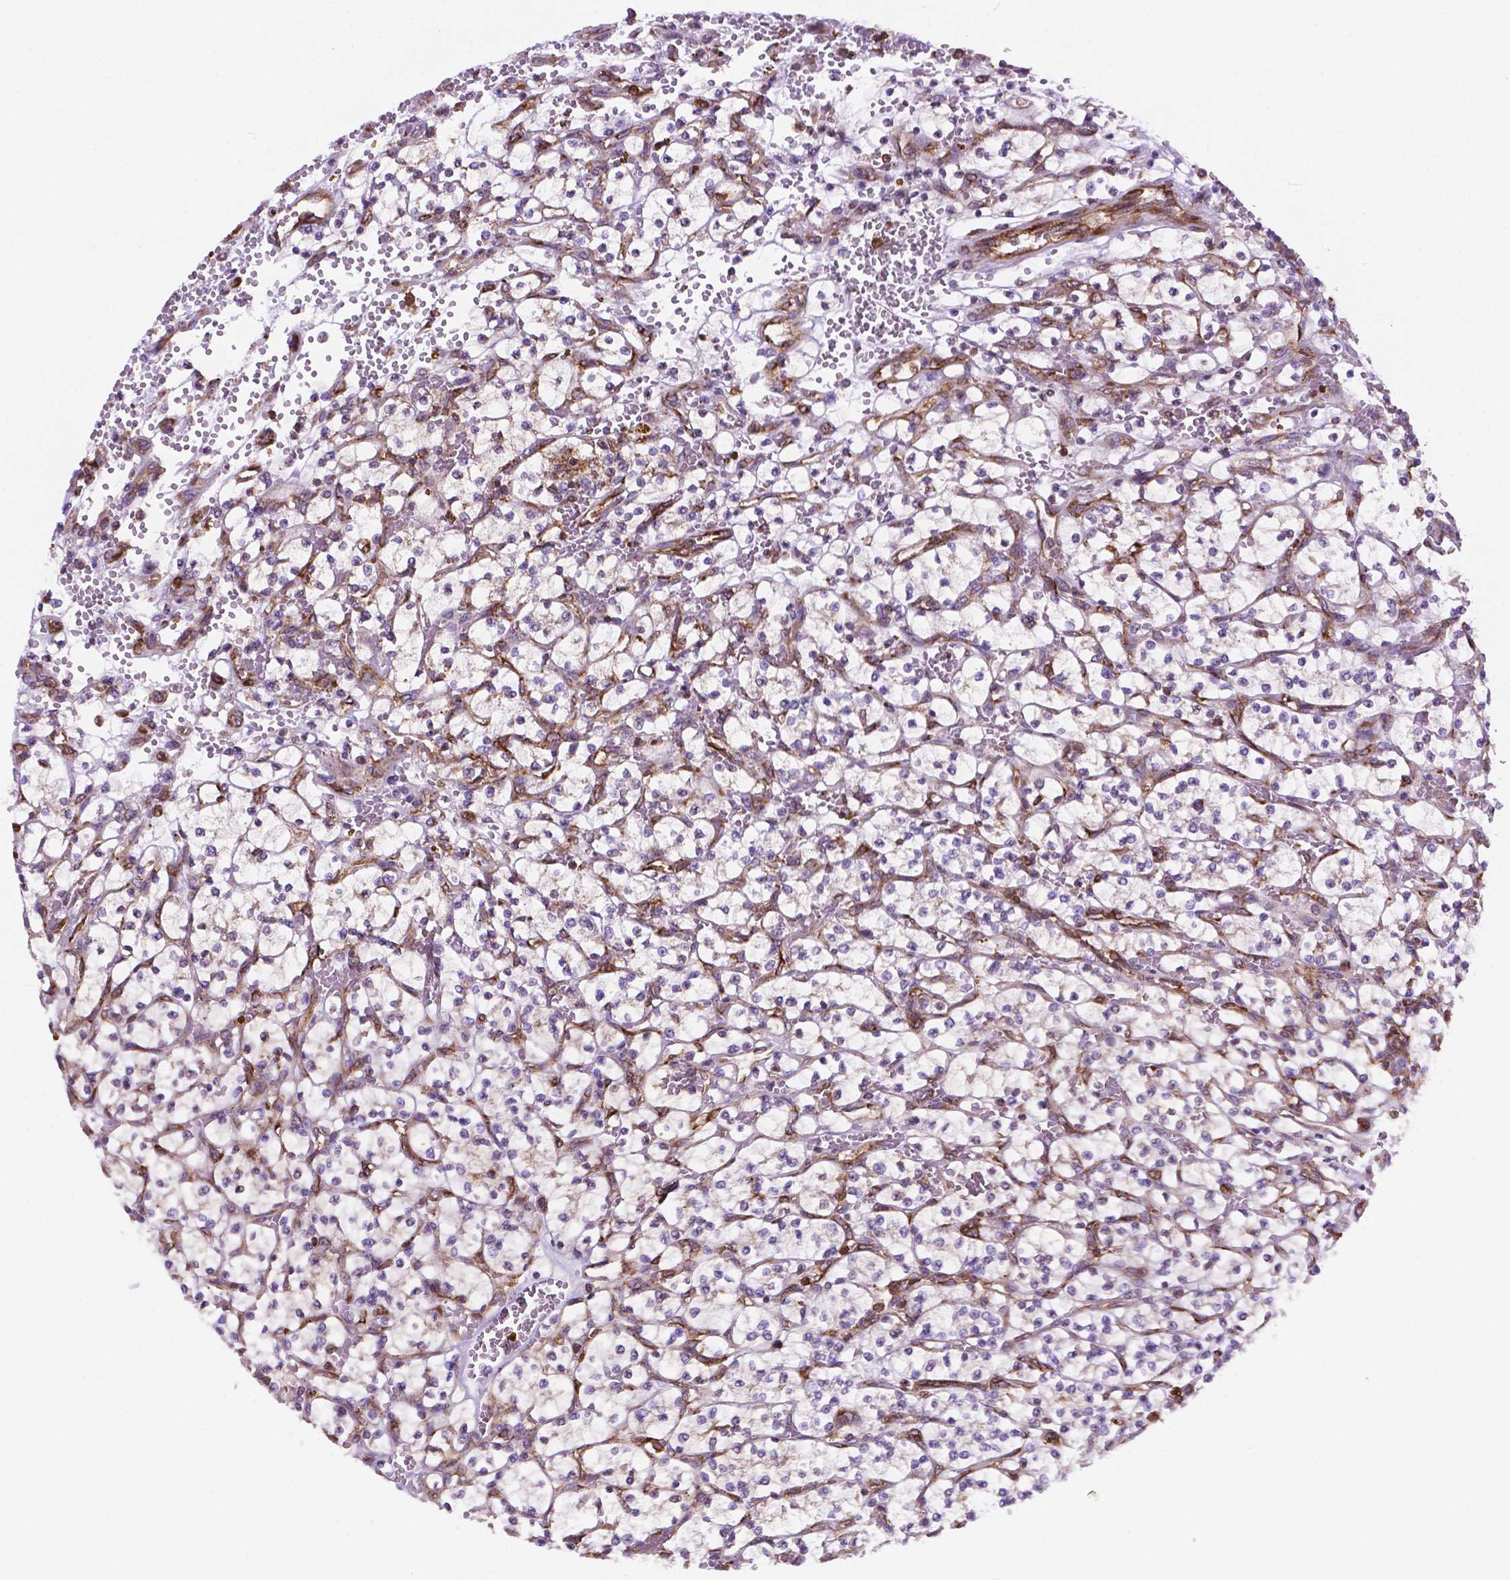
{"staining": {"intensity": "negative", "quantity": "none", "location": "none"}, "tissue": "renal cancer", "cell_type": "Tumor cells", "image_type": "cancer", "snomed": [{"axis": "morphology", "description": "Adenocarcinoma, NOS"}, {"axis": "topography", "description": "Kidney"}], "caption": "IHC histopathology image of renal cancer (adenocarcinoma) stained for a protein (brown), which displays no expression in tumor cells.", "gene": "DCN", "patient": {"sex": "female", "age": 64}}